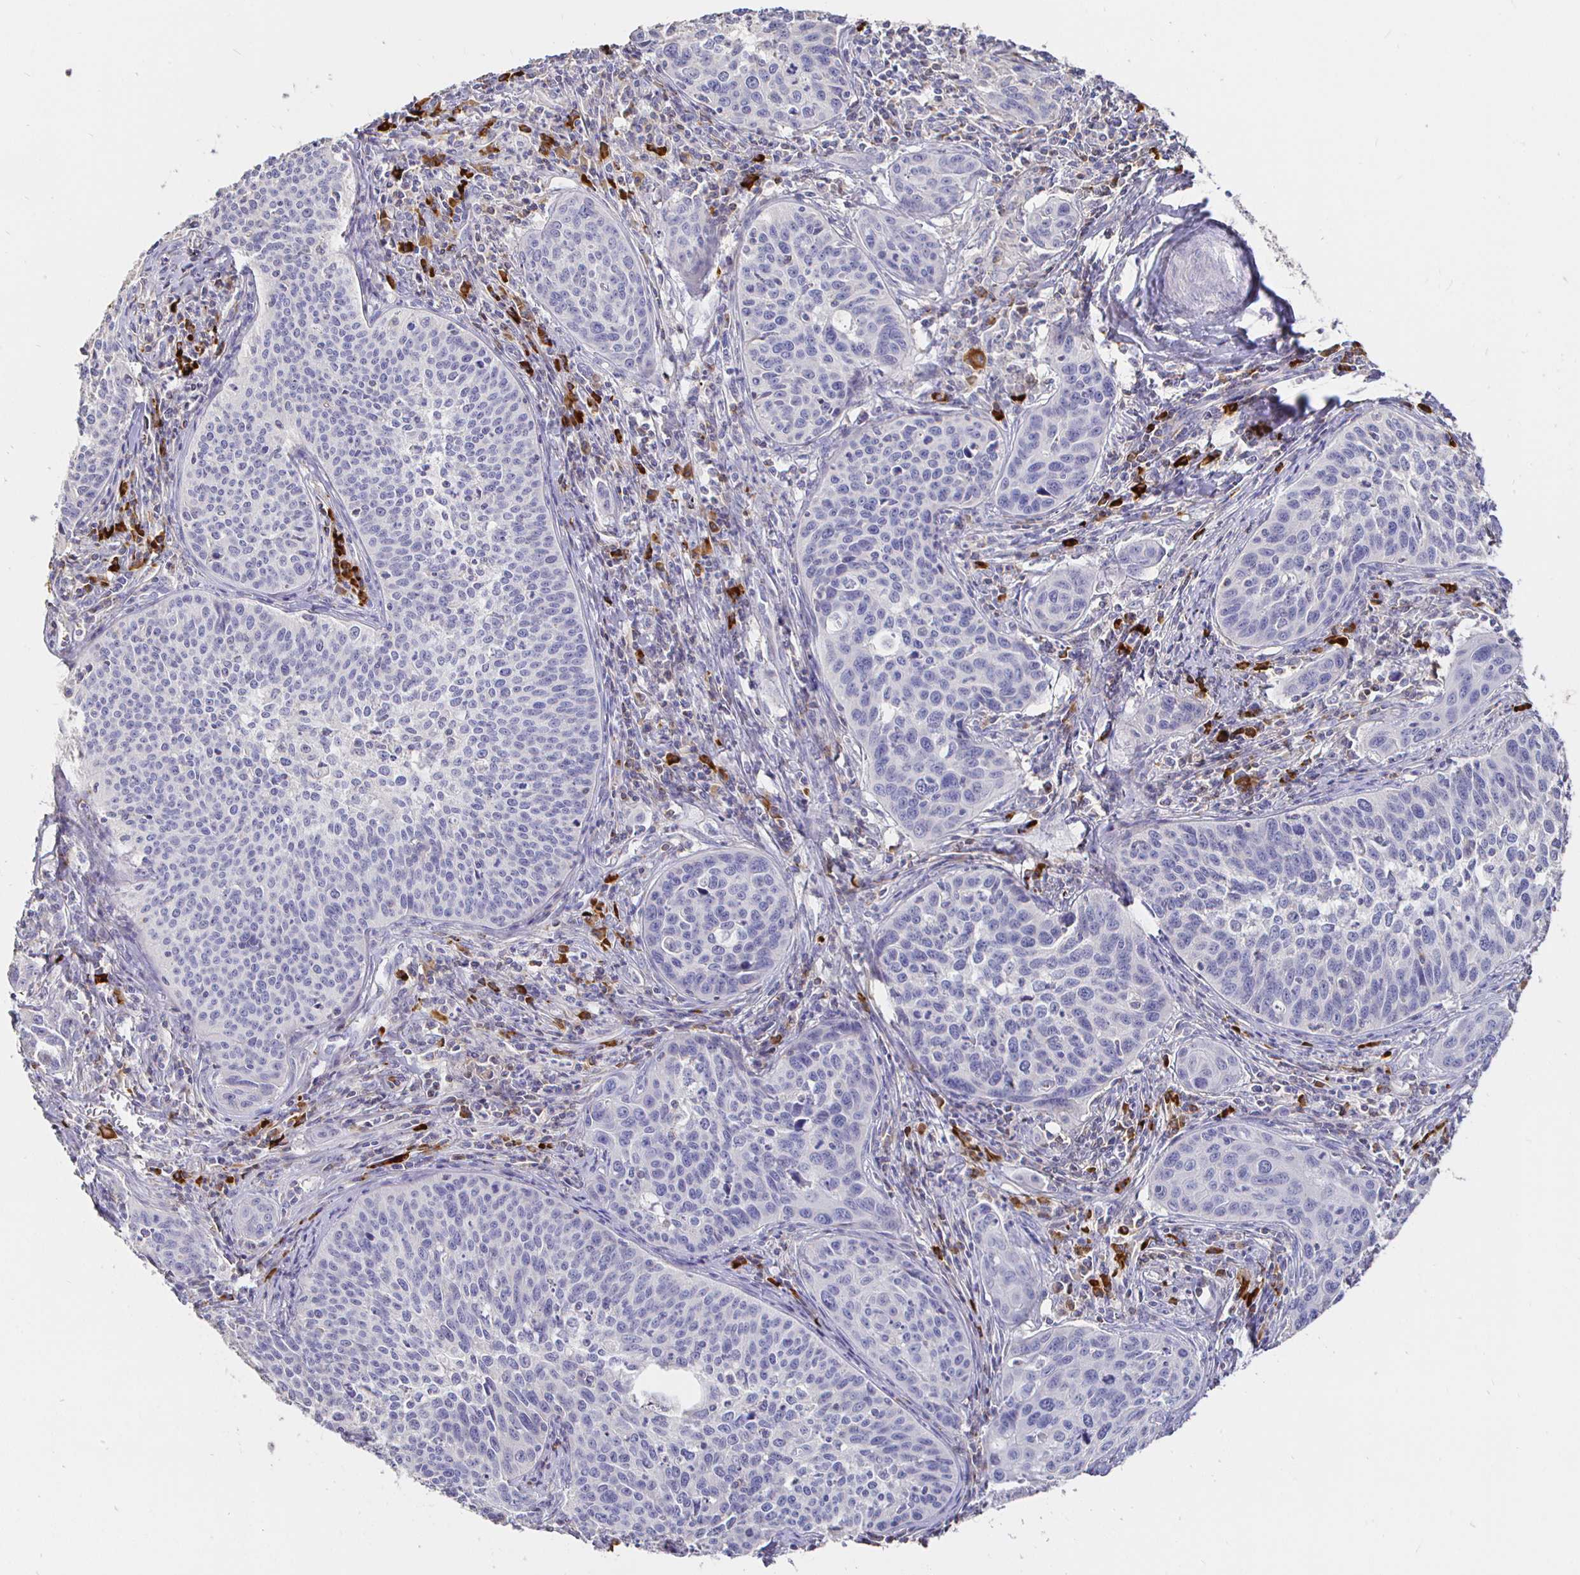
{"staining": {"intensity": "negative", "quantity": "none", "location": "none"}, "tissue": "cervical cancer", "cell_type": "Tumor cells", "image_type": "cancer", "snomed": [{"axis": "morphology", "description": "Squamous cell carcinoma, NOS"}, {"axis": "topography", "description": "Cervix"}], "caption": "Tumor cells are negative for protein expression in human cervical cancer. (Stains: DAB immunohistochemistry (IHC) with hematoxylin counter stain, Microscopy: brightfield microscopy at high magnification).", "gene": "CXCR3", "patient": {"sex": "female", "age": 31}}